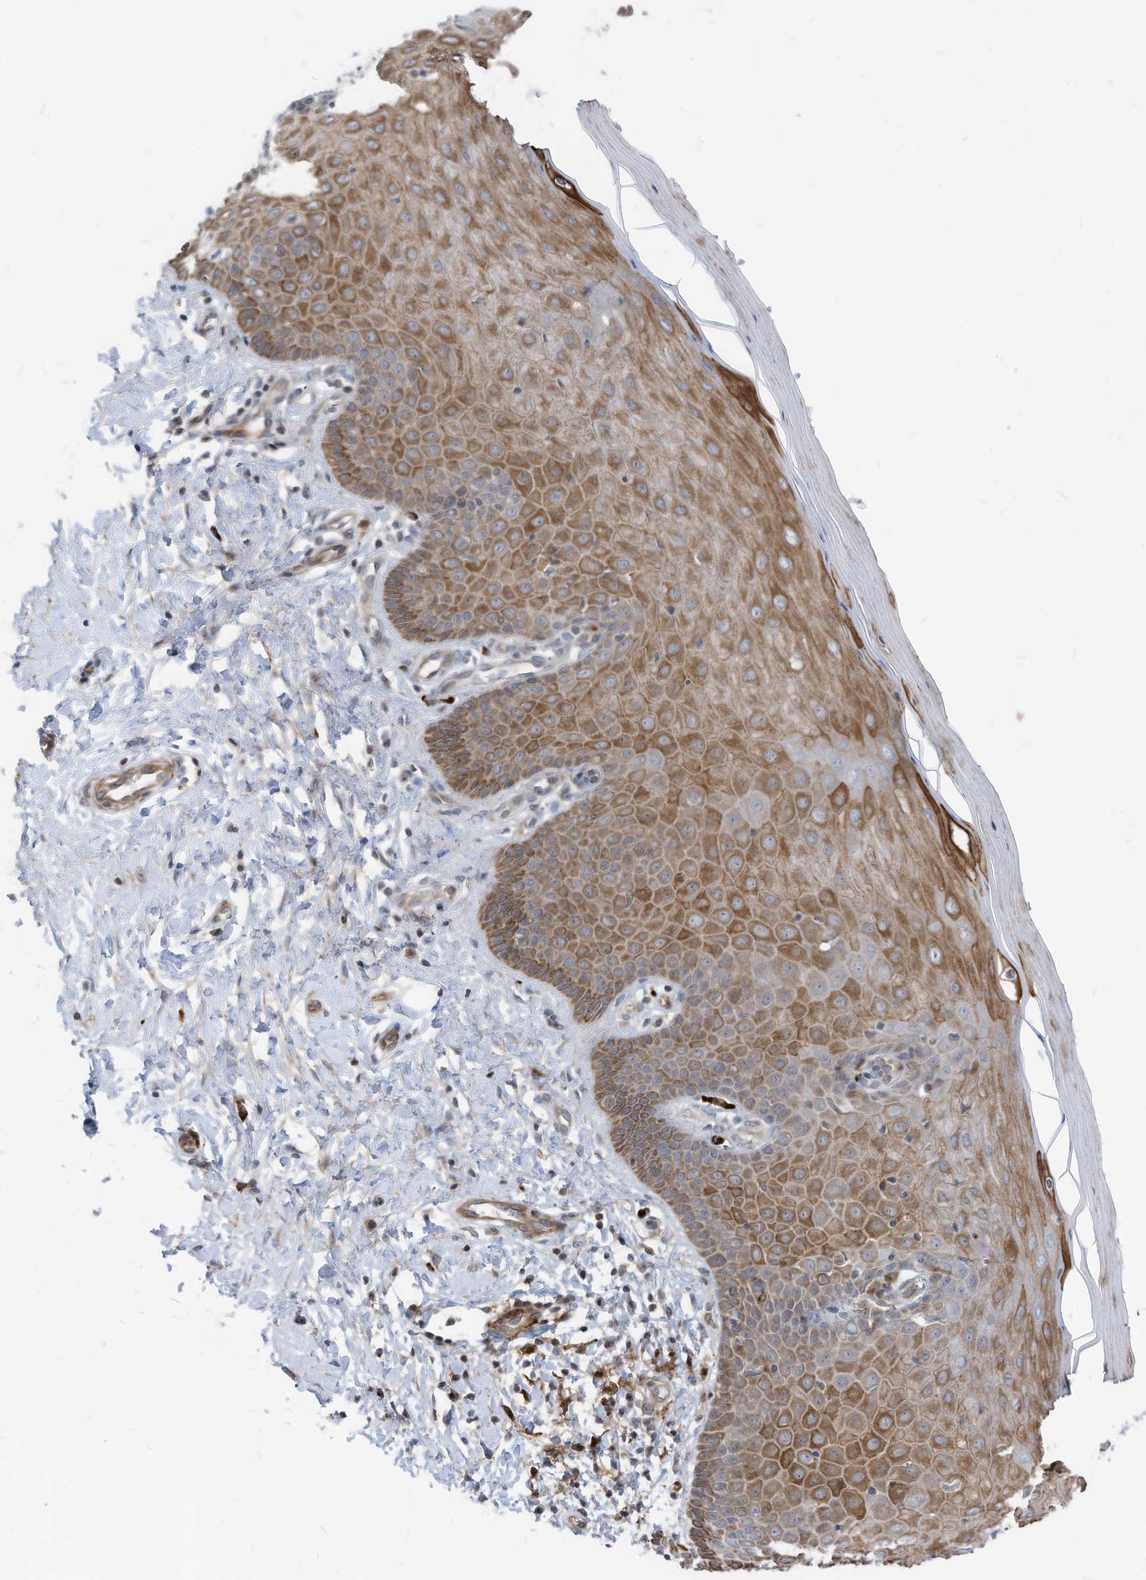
{"staining": {"intensity": "moderate", "quantity": "25%-75%", "location": "cytoplasmic/membranous,nuclear"}, "tissue": "cervix", "cell_type": "Glandular cells", "image_type": "normal", "snomed": [{"axis": "morphology", "description": "Normal tissue, NOS"}, {"axis": "topography", "description": "Cervix"}], "caption": "A brown stain shows moderate cytoplasmic/membranous,nuclear positivity of a protein in glandular cells of normal cervix. (brown staining indicates protein expression, while blue staining denotes nuclei).", "gene": "GPATCH3", "patient": {"sex": "female", "age": 55}}